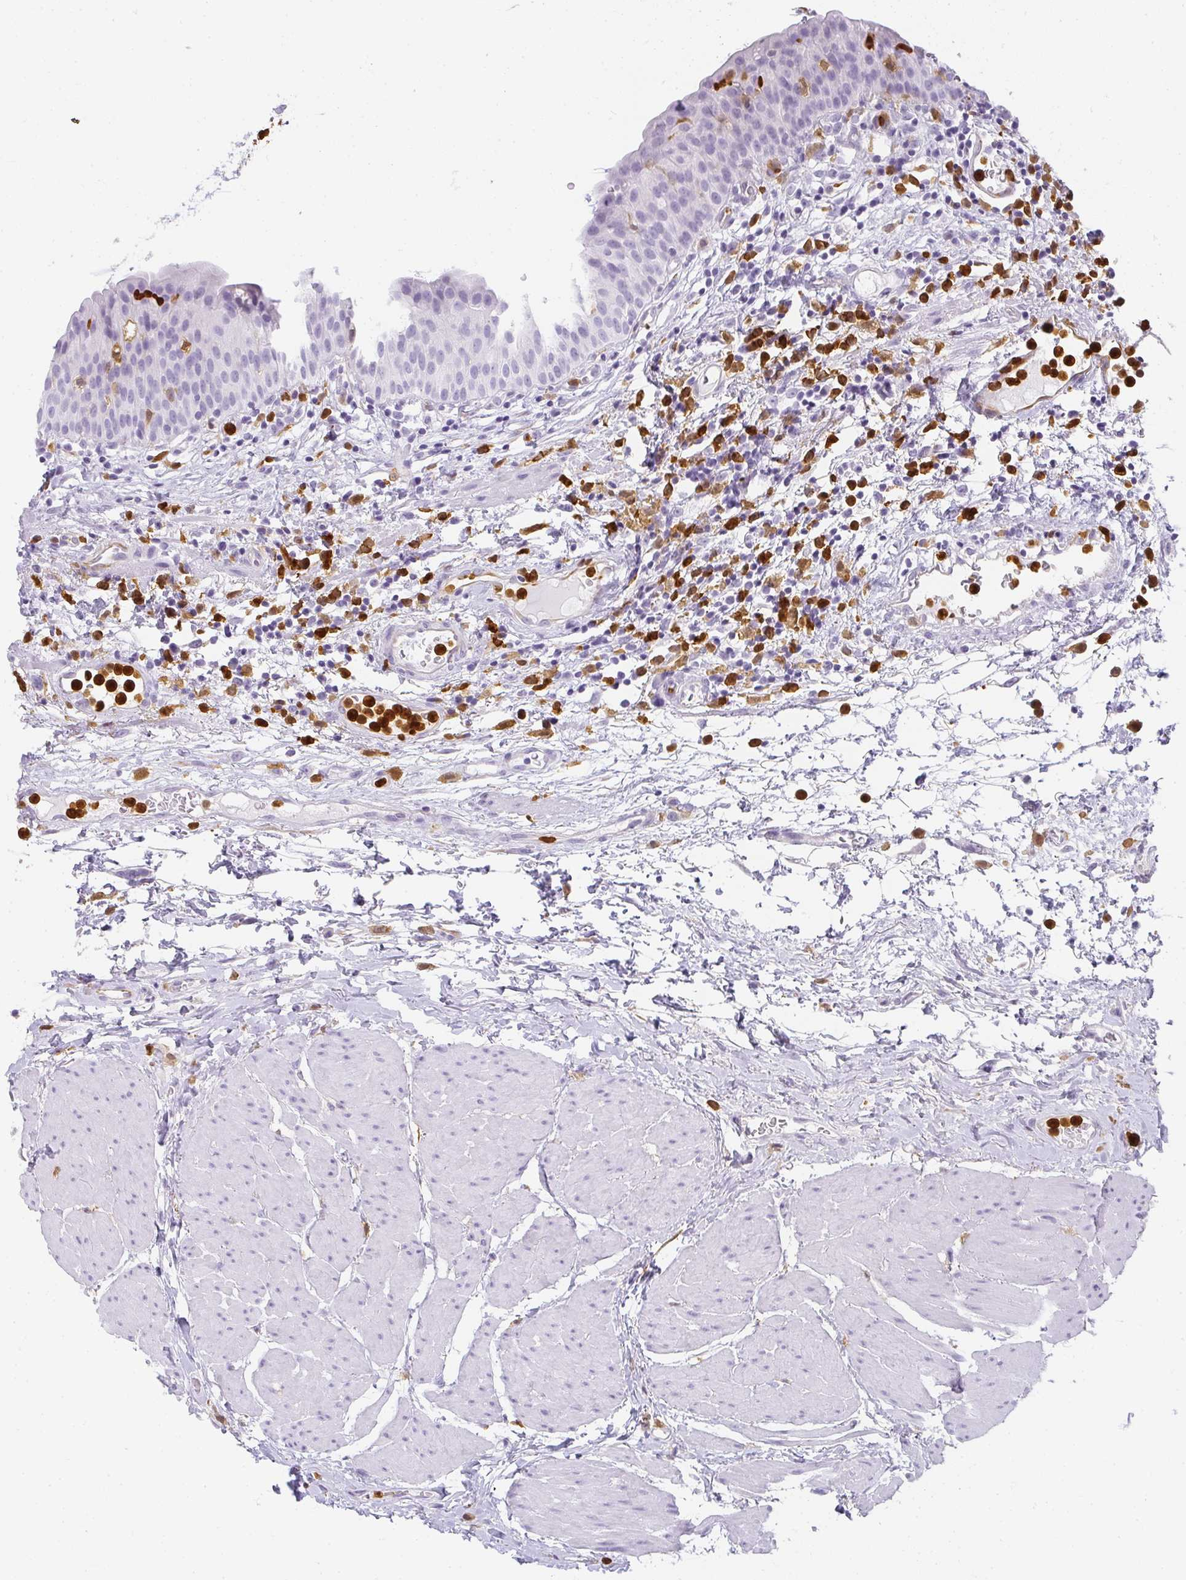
{"staining": {"intensity": "negative", "quantity": "none", "location": "none"}, "tissue": "urinary bladder", "cell_type": "Urothelial cells", "image_type": "normal", "snomed": [{"axis": "morphology", "description": "Normal tissue, NOS"}, {"axis": "morphology", "description": "Inflammation, NOS"}, {"axis": "topography", "description": "Urinary bladder"}], "caption": "Immunohistochemical staining of normal urinary bladder reveals no significant staining in urothelial cells. (DAB (3,3'-diaminobenzidine) IHC with hematoxylin counter stain).", "gene": "HK3", "patient": {"sex": "male", "age": 57}}